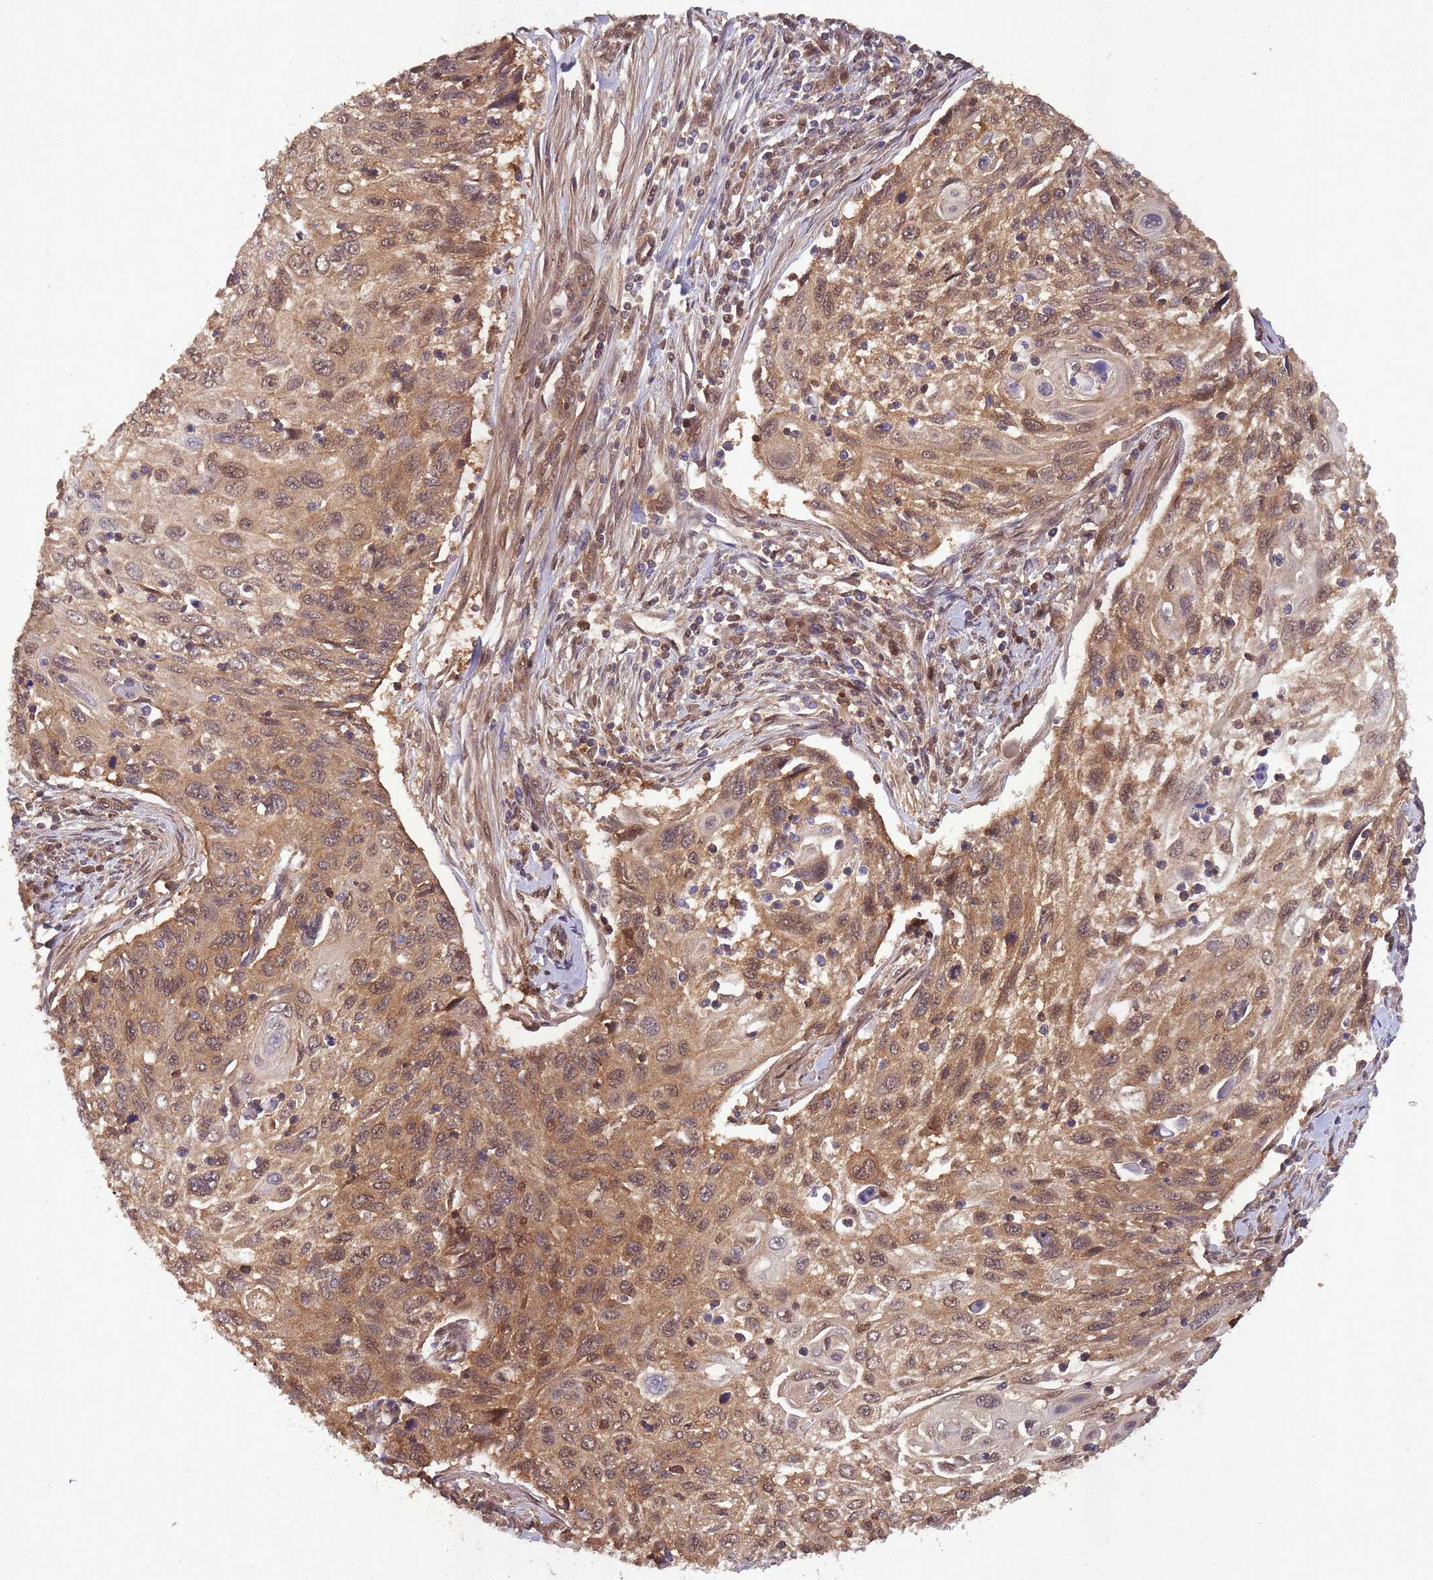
{"staining": {"intensity": "moderate", "quantity": ">75%", "location": "cytoplasmic/membranous,nuclear"}, "tissue": "cervical cancer", "cell_type": "Tumor cells", "image_type": "cancer", "snomed": [{"axis": "morphology", "description": "Squamous cell carcinoma, NOS"}, {"axis": "topography", "description": "Cervix"}], "caption": "There is medium levels of moderate cytoplasmic/membranous and nuclear positivity in tumor cells of cervical cancer, as demonstrated by immunohistochemical staining (brown color).", "gene": "PPP6R3", "patient": {"sex": "female", "age": 70}}